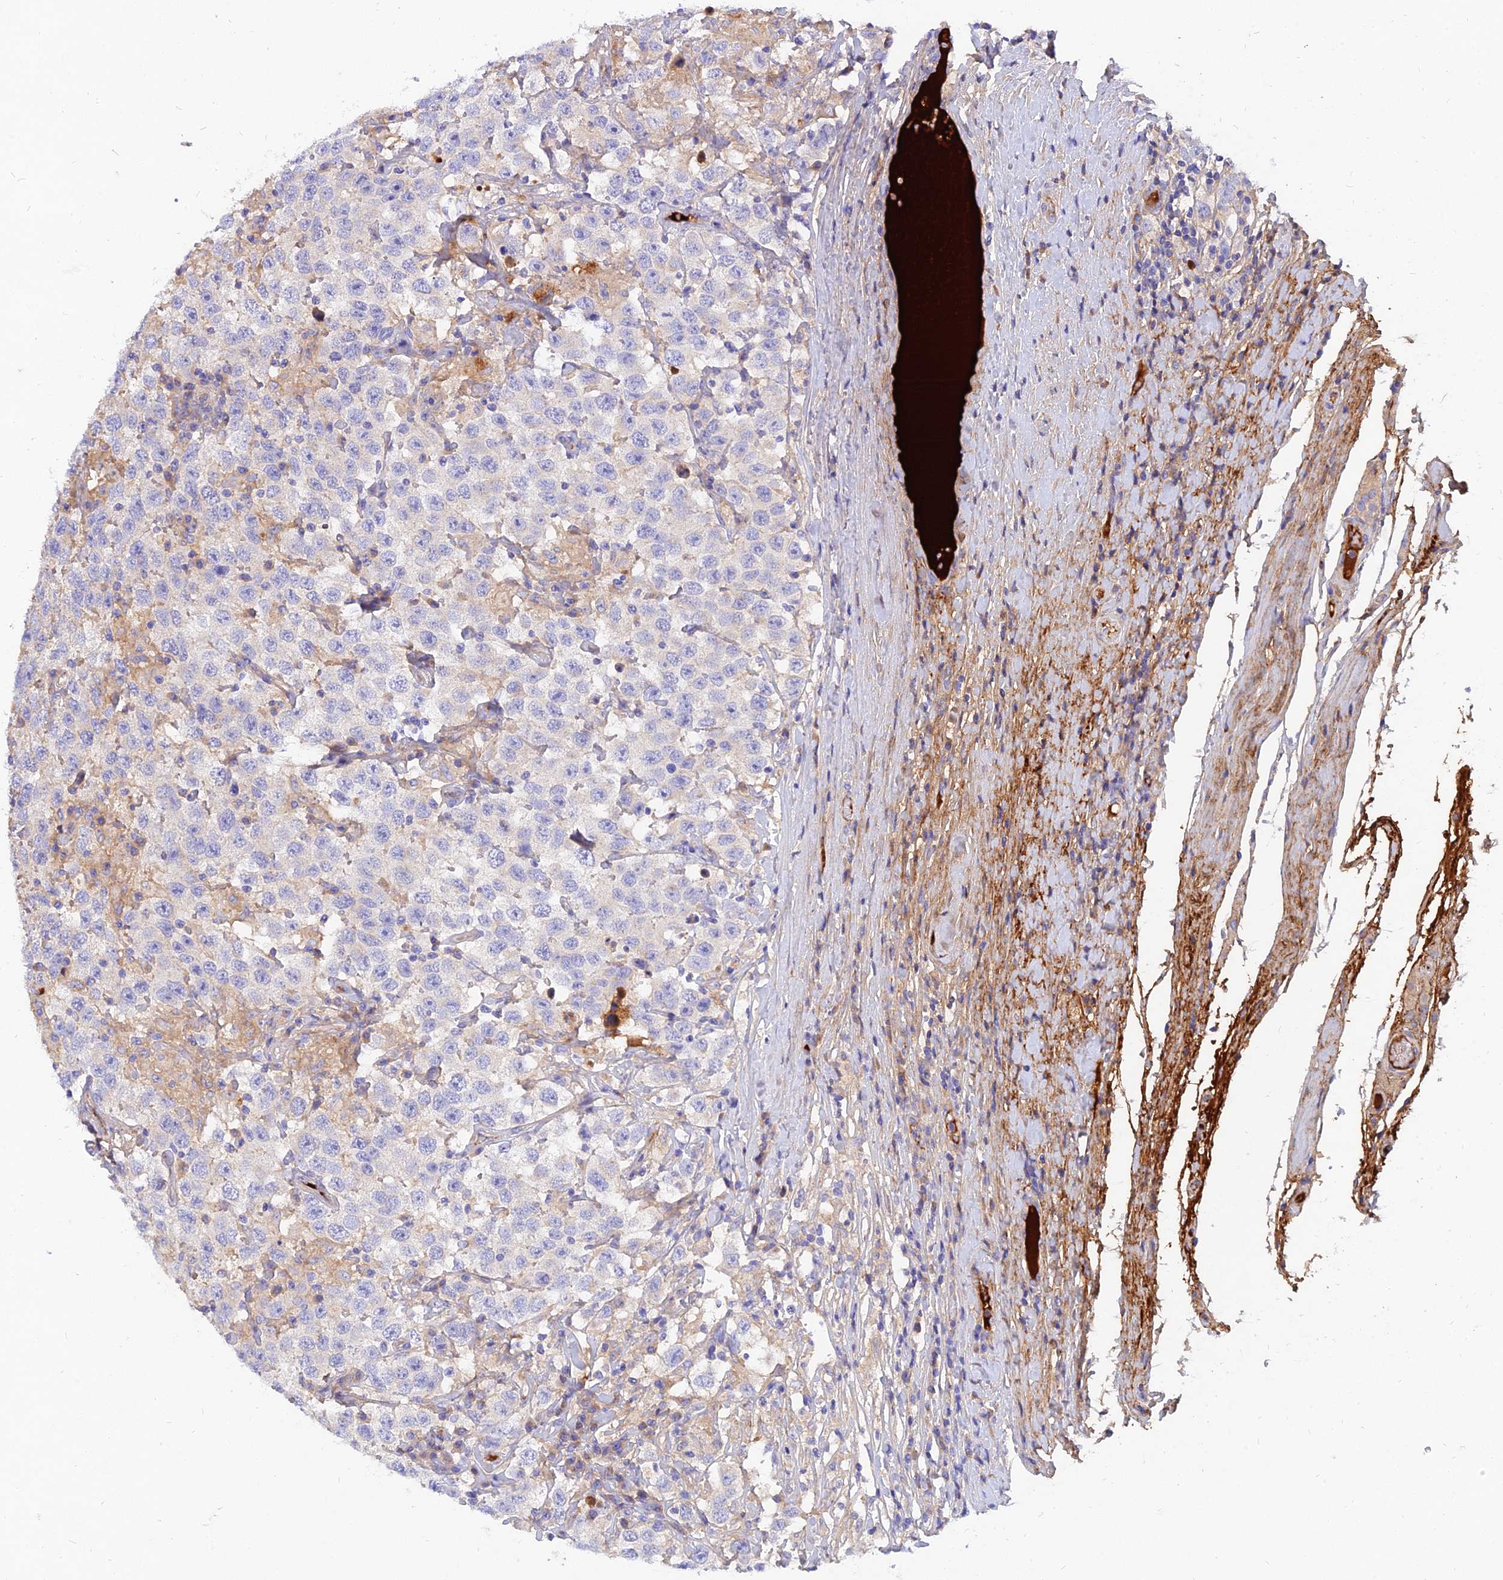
{"staining": {"intensity": "moderate", "quantity": "25%-75%", "location": "cytoplasmic/membranous"}, "tissue": "testis cancer", "cell_type": "Tumor cells", "image_type": "cancer", "snomed": [{"axis": "morphology", "description": "Seminoma, NOS"}, {"axis": "topography", "description": "Testis"}], "caption": "Testis cancer (seminoma) stained with DAB (3,3'-diaminobenzidine) IHC reveals medium levels of moderate cytoplasmic/membranous expression in about 25%-75% of tumor cells. (DAB (3,3'-diaminobenzidine) IHC with brightfield microscopy, high magnification).", "gene": "MROH1", "patient": {"sex": "male", "age": 41}}